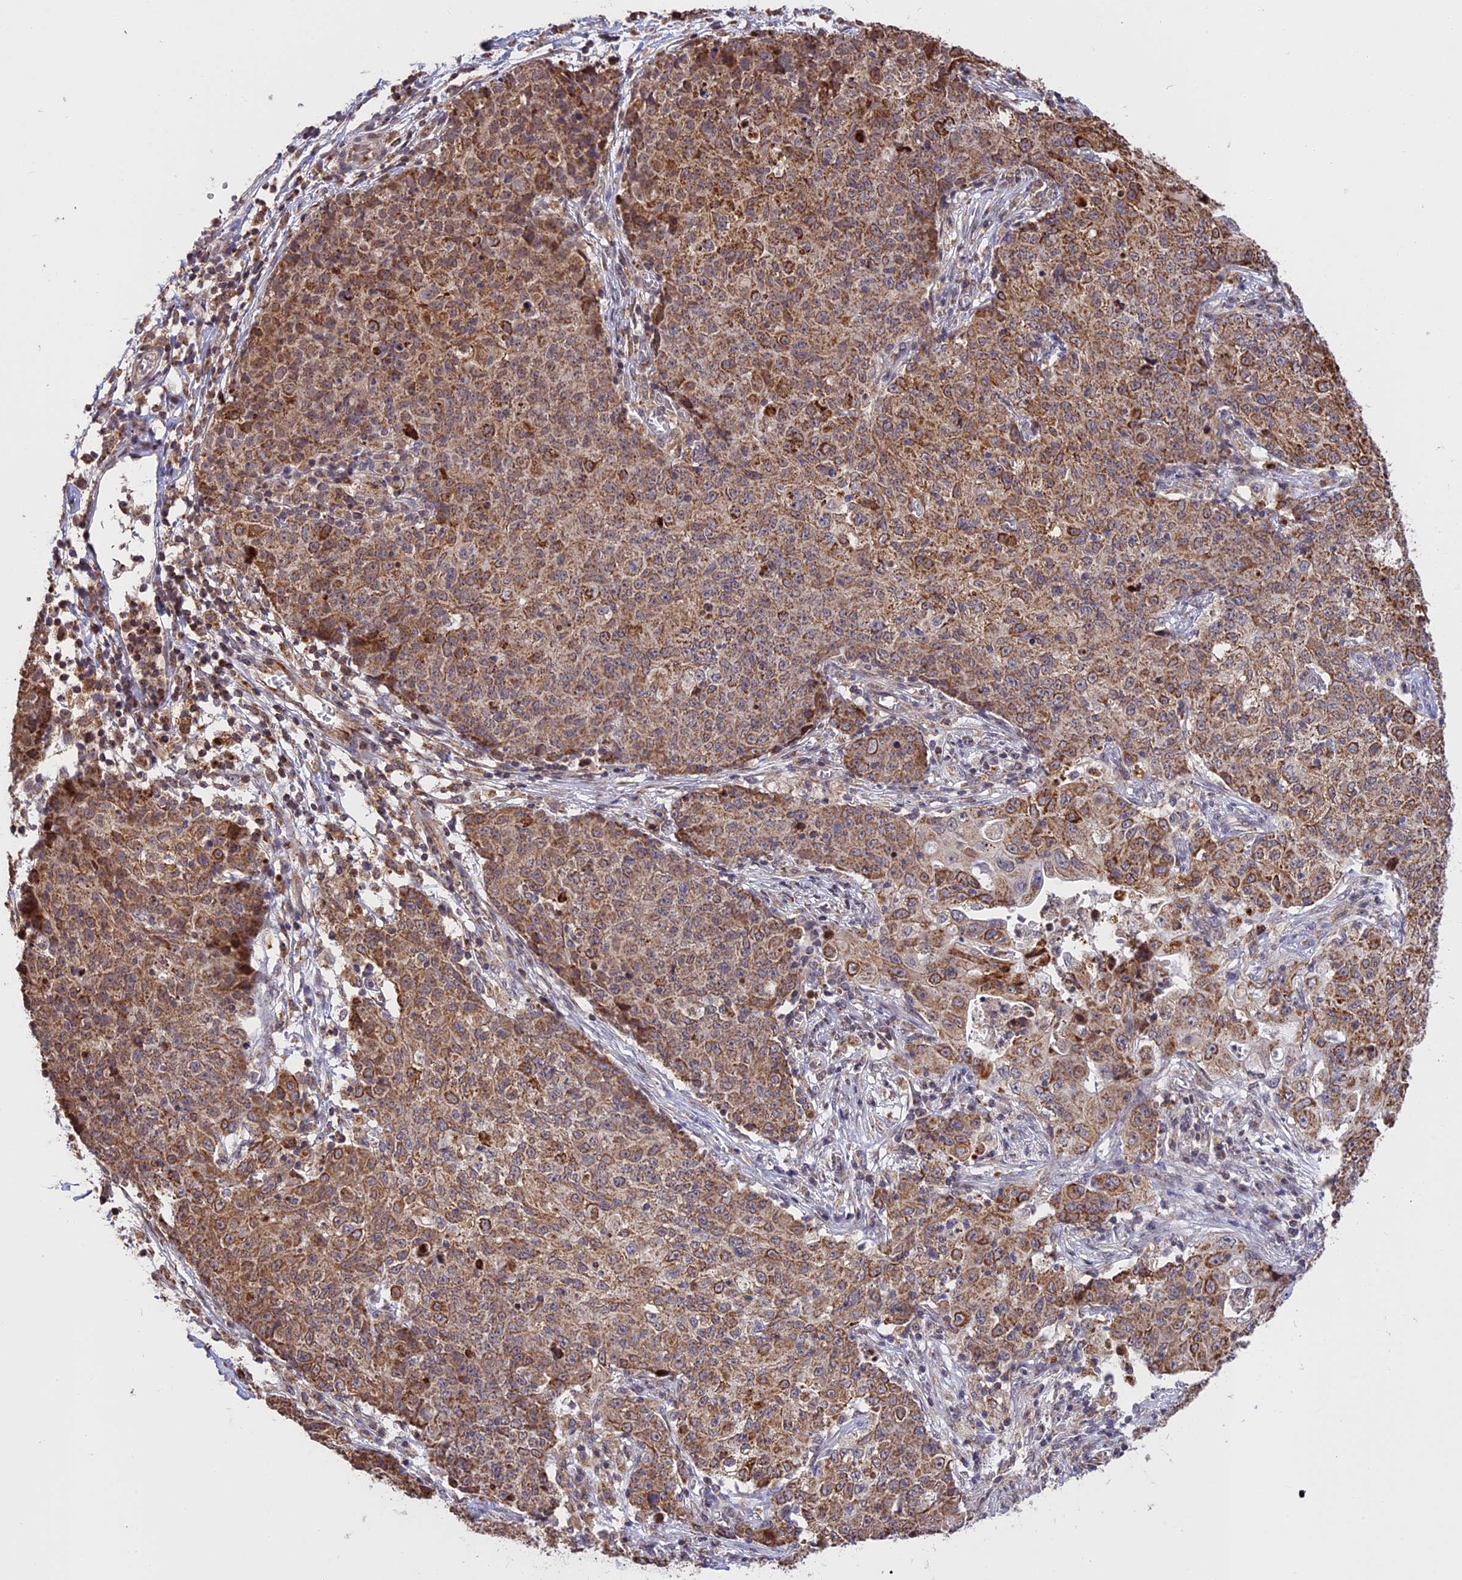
{"staining": {"intensity": "moderate", "quantity": ">75%", "location": "cytoplasmic/membranous"}, "tissue": "ovarian cancer", "cell_type": "Tumor cells", "image_type": "cancer", "snomed": [{"axis": "morphology", "description": "Carcinoma, endometroid"}, {"axis": "topography", "description": "Ovary"}], "caption": "The photomicrograph reveals staining of ovarian endometroid carcinoma, revealing moderate cytoplasmic/membranous protein expression (brown color) within tumor cells.", "gene": "RERGL", "patient": {"sex": "female", "age": 42}}